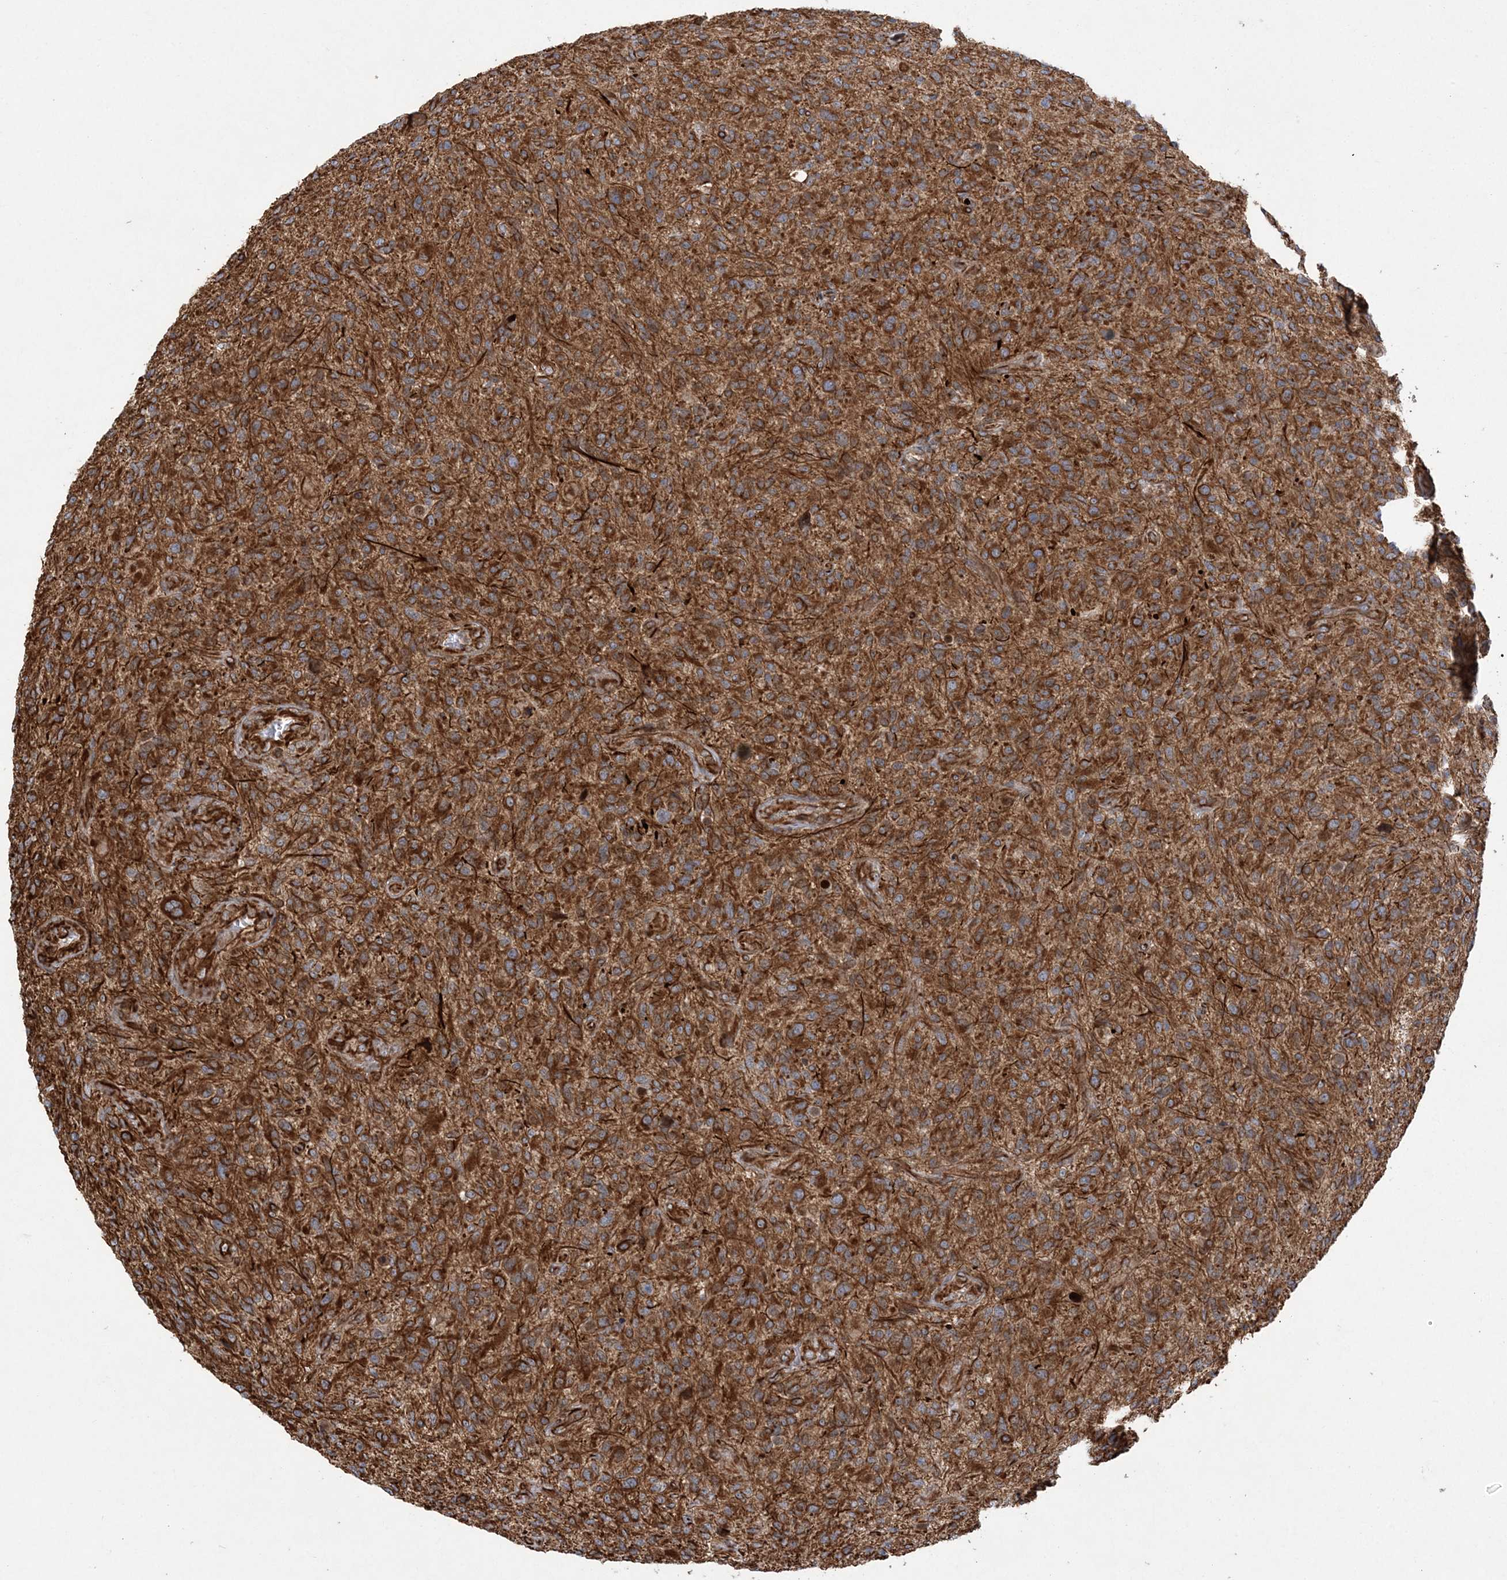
{"staining": {"intensity": "moderate", "quantity": "<25%", "location": "cytoplasmic/membranous"}, "tissue": "glioma", "cell_type": "Tumor cells", "image_type": "cancer", "snomed": [{"axis": "morphology", "description": "Glioma, malignant, High grade"}, {"axis": "topography", "description": "Brain"}], "caption": "Immunohistochemical staining of glioma reveals low levels of moderate cytoplasmic/membranous protein expression in approximately <25% of tumor cells. (Stains: DAB (3,3'-diaminobenzidine) in brown, nuclei in blue, Microscopy: brightfield microscopy at high magnification).", "gene": "FAM114A2", "patient": {"sex": "male", "age": 47}}